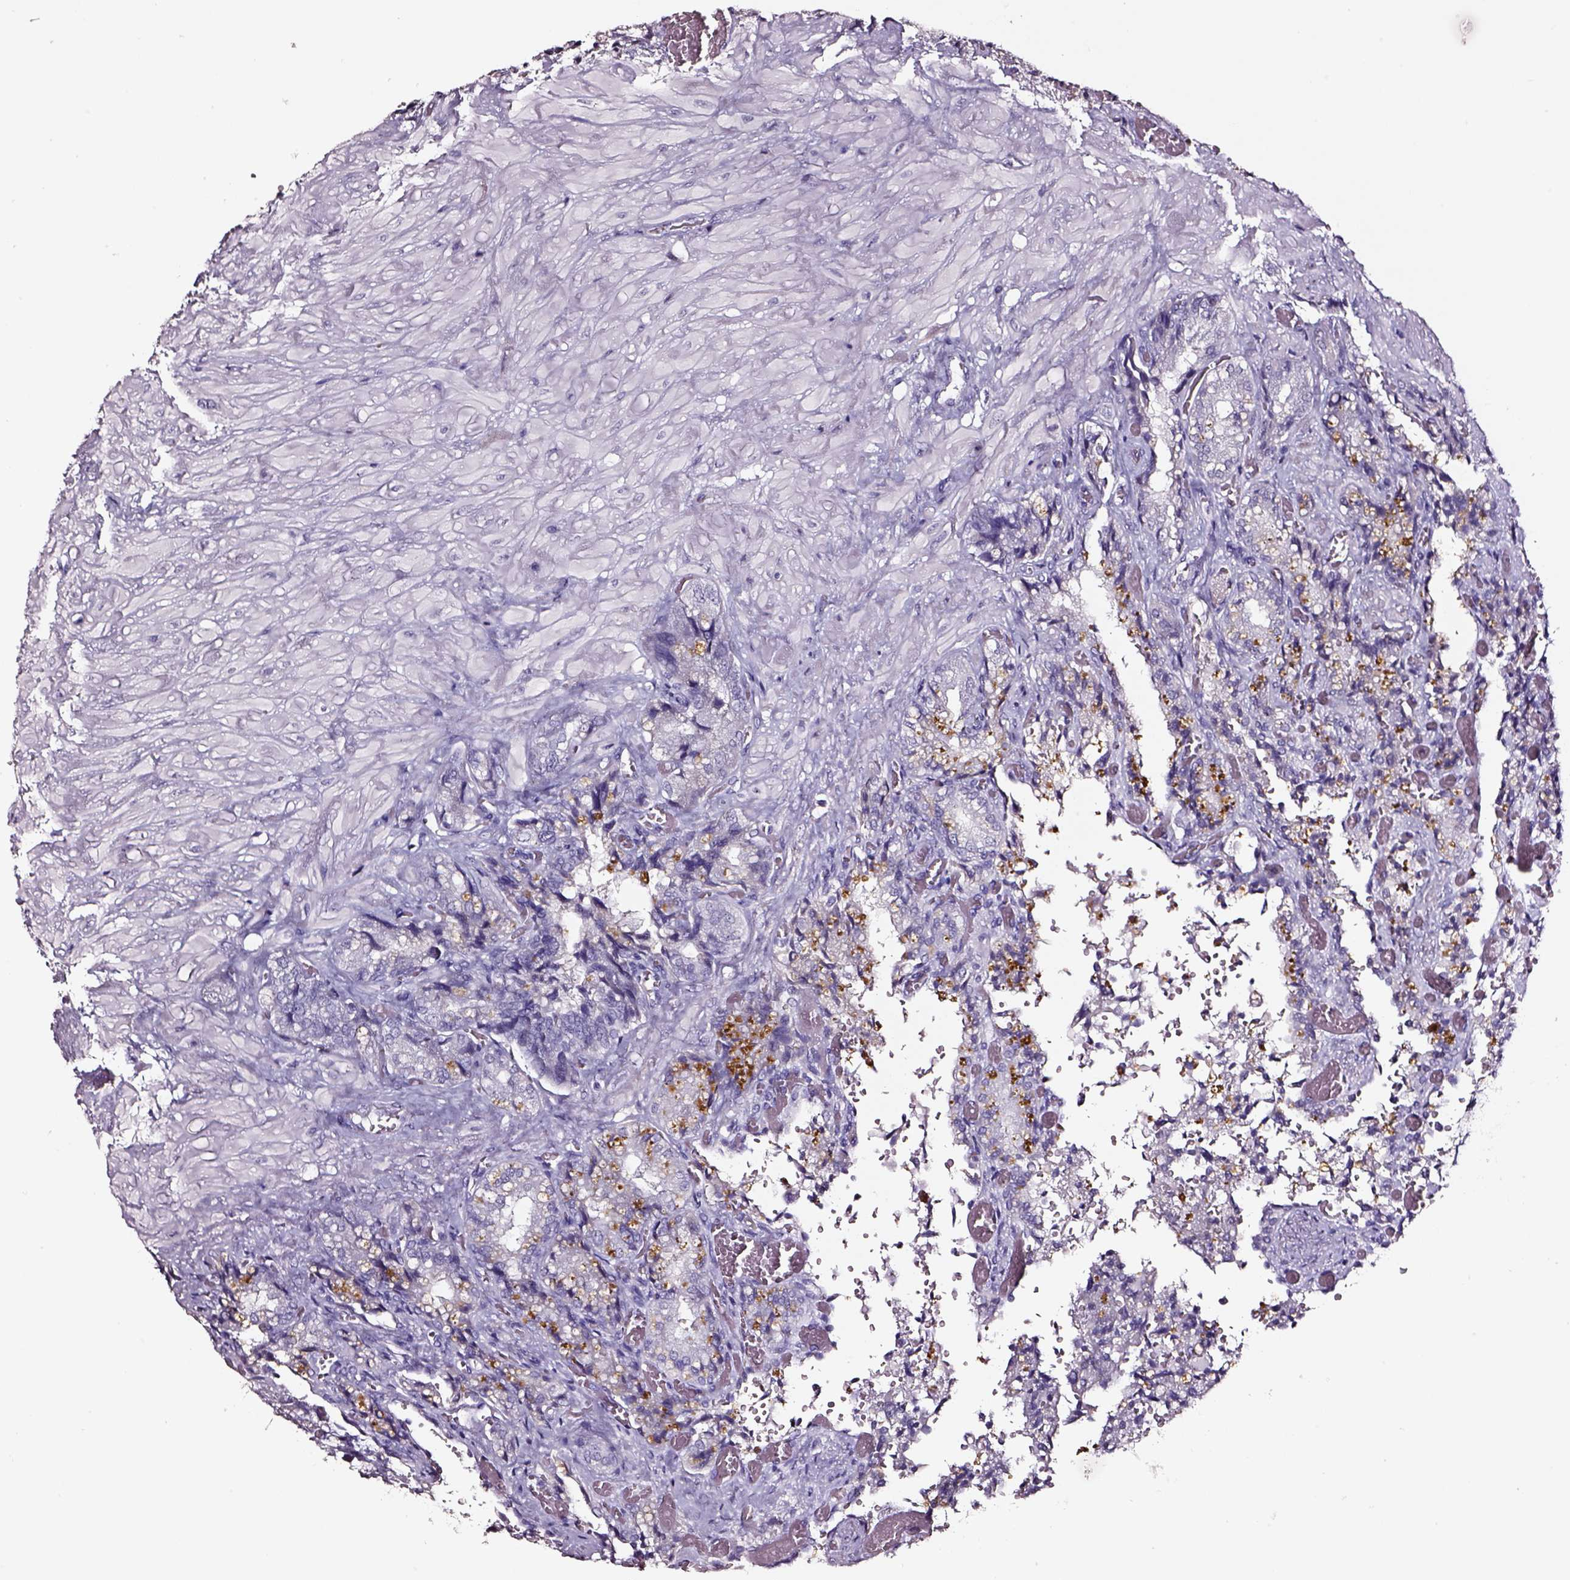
{"staining": {"intensity": "negative", "quantity": "none", "location": "none"}, "tissue": "seminal vesicle", "cell_type": "Glandular cells", "image_type": "normal", "snomed": [{"axis": "morphology", "description": "Normal tissue, NOS"}, {"axis": "topography", "description": "Seminal veicle"}], "caption": "A high-resolution micrograph shows immunohistochemistry staining of normal seminal vesicle, which displays no significant positivity in glandular cells. (Stains: DAB (3,3'-diaminobenzidine) IHC with hematoxylin counter stain, Microscopy: brightfield microscopy at high magnification).", "gene": "SMIM17", "patient": {"sex": "male", "age": 57}}